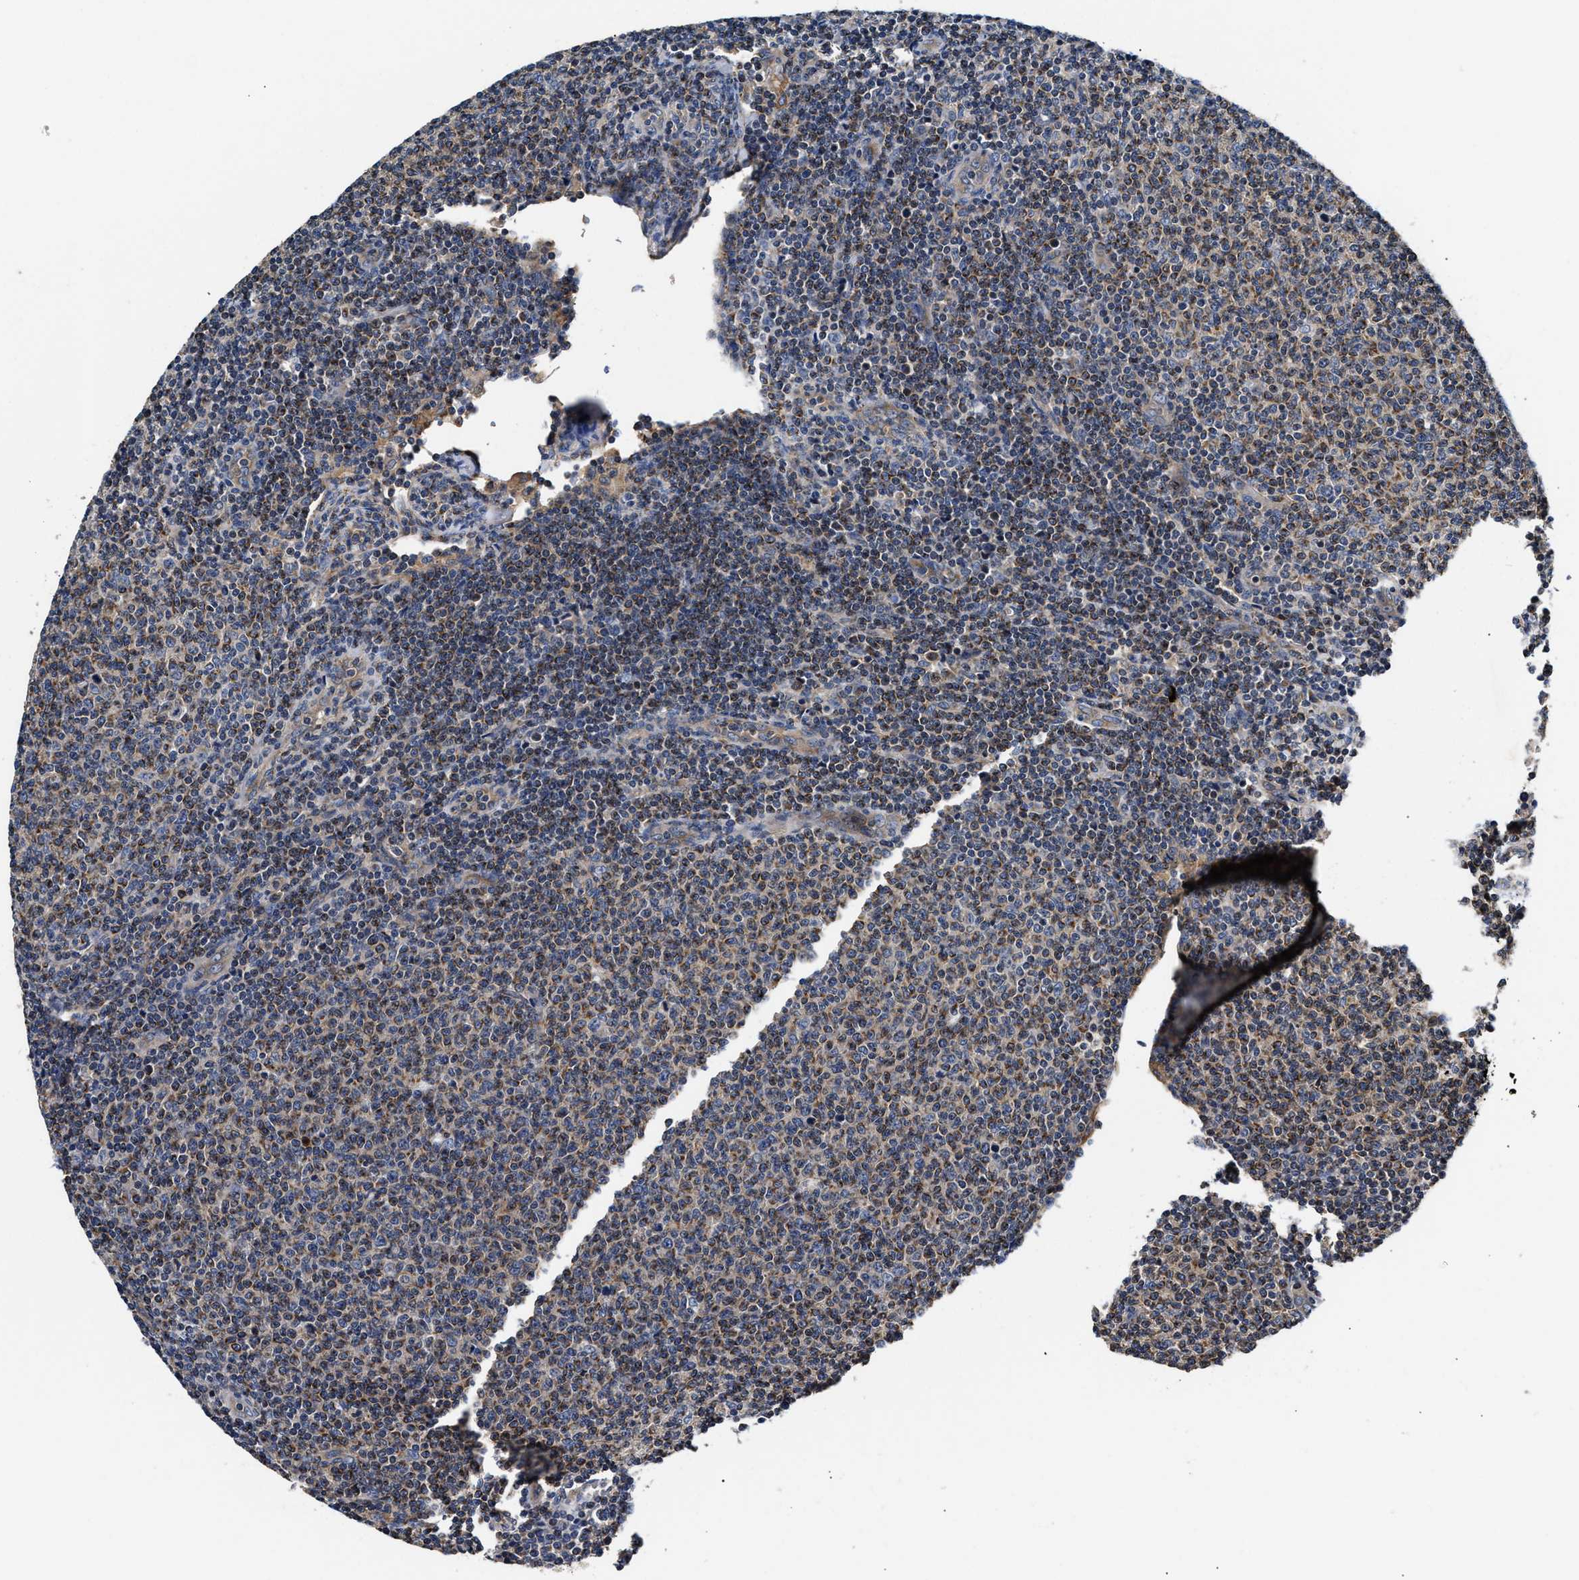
{"staining": {"intensity": "moderate", "quantity": "25%-75%", "location": "cytoplasmic/membranous"}, "tissue": "lymphoma", "cell_type": "Tumor cells", "image_type": "cancer", "snomed": [{"axis": "morphology", "description": "Malignant lymphoma, non-Hodgkin's type, Low grade"}, {"axis": "topography", "description": "Lymph node"}], "caption": "Protein positivity by immunohistochemistry shows moderate cytoplasmic/membranous positivity in approximately 25%-75% of tumor cells in low-grade malignant lymphoma, non-Hodgkin's type. The staining was performed using DAB to visualize the protein expression in brown, while the nuclei were stained in blue with hematoxylin (Magnification: 20x).", "gene": "TEX2", "patient": {"sex": "male", "age": 66}}